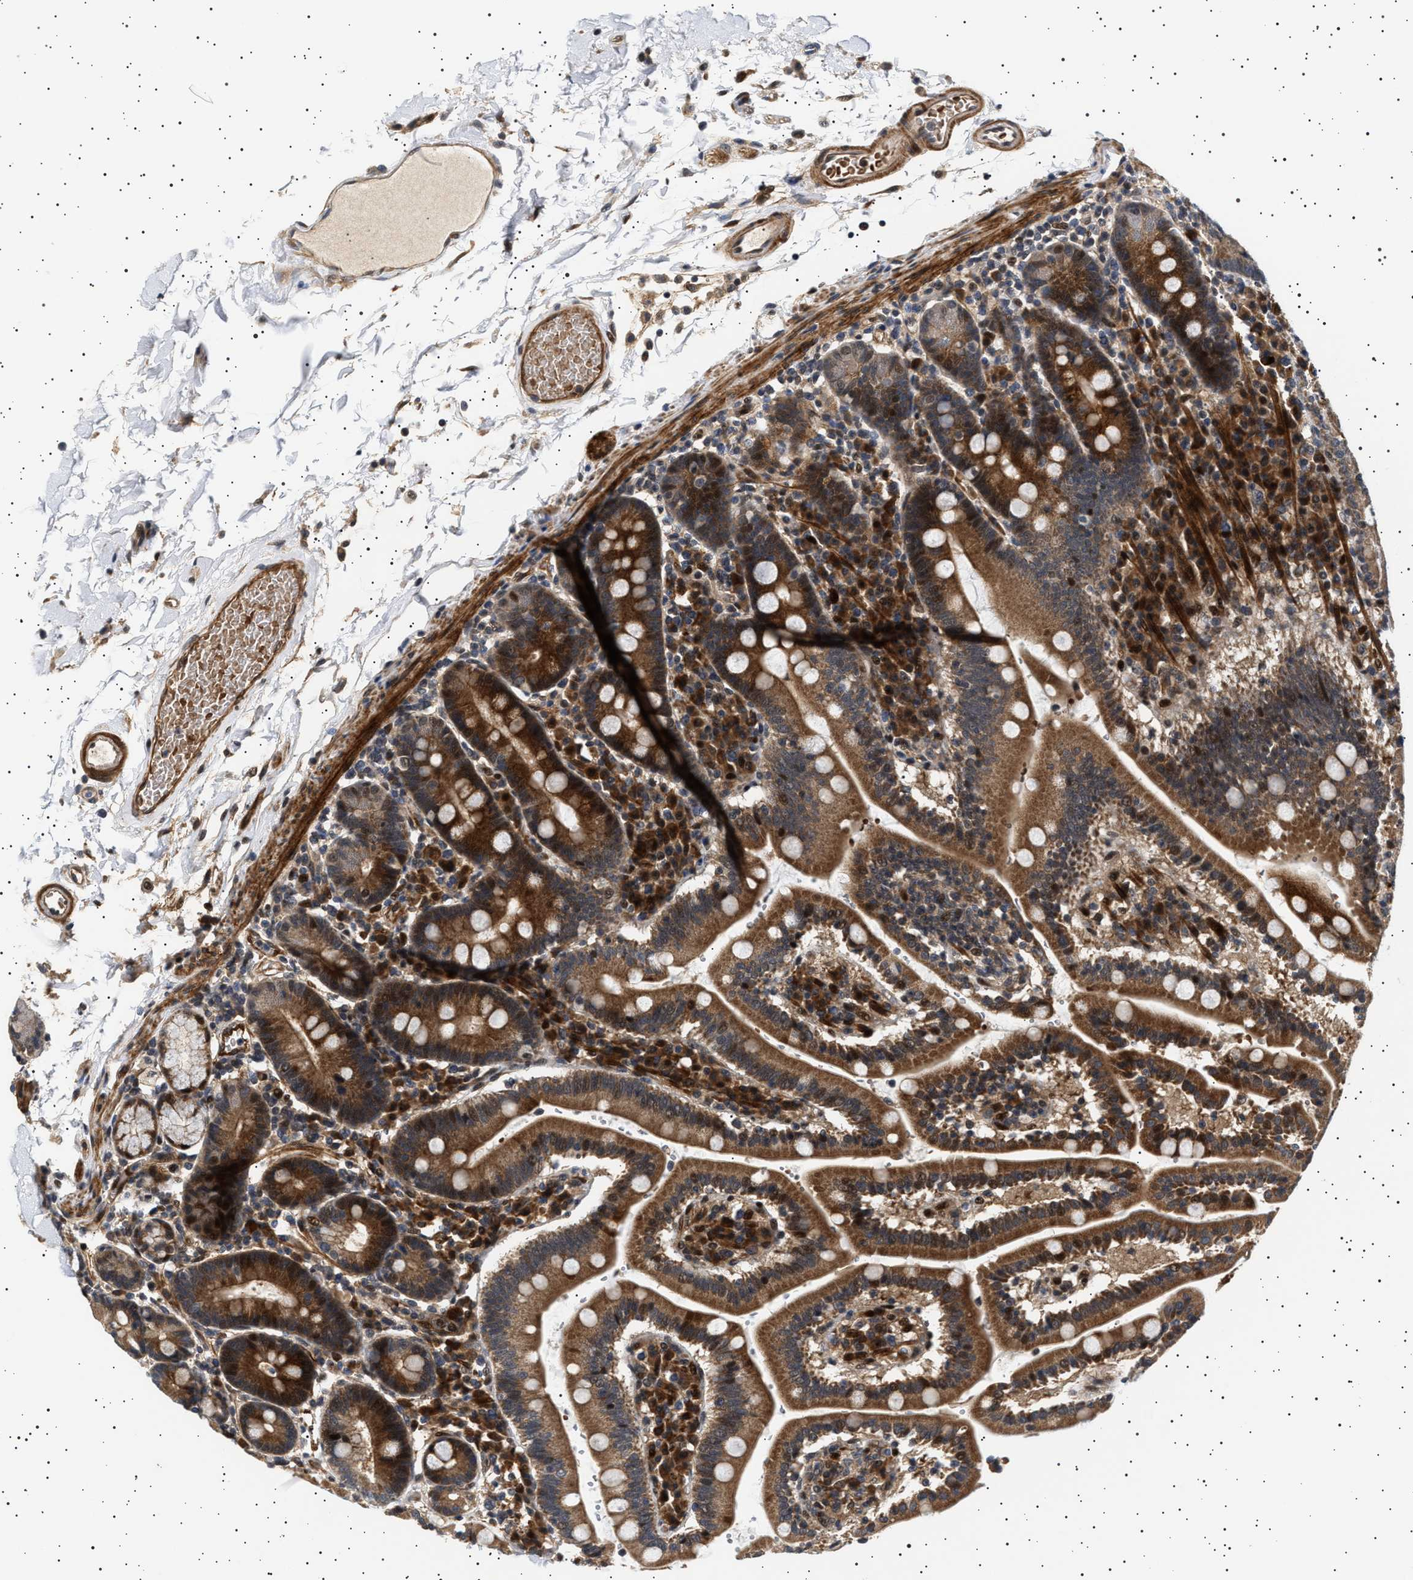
{"staining": {"intensity": "strong", "quantity": ">75%", "location": "cytoplasmic/membranous,nuclear"}, "tissue": "duodenum", "cell_type": "Glandular cells", "image_type": "normal", "snomed": [{"axis": "morphology", "description": "Normal tissue, NOS"}, {"axis": "topography", "description": "Small intestine, NOS"}], "caption": "Duodenum stained with a brown dye reveals strong cytoplasmic/membranous,nuclear positive expression in about >75% of glandular cells.", "gene": "BAG3", "patient": {"sex": "female", "age": 71}}